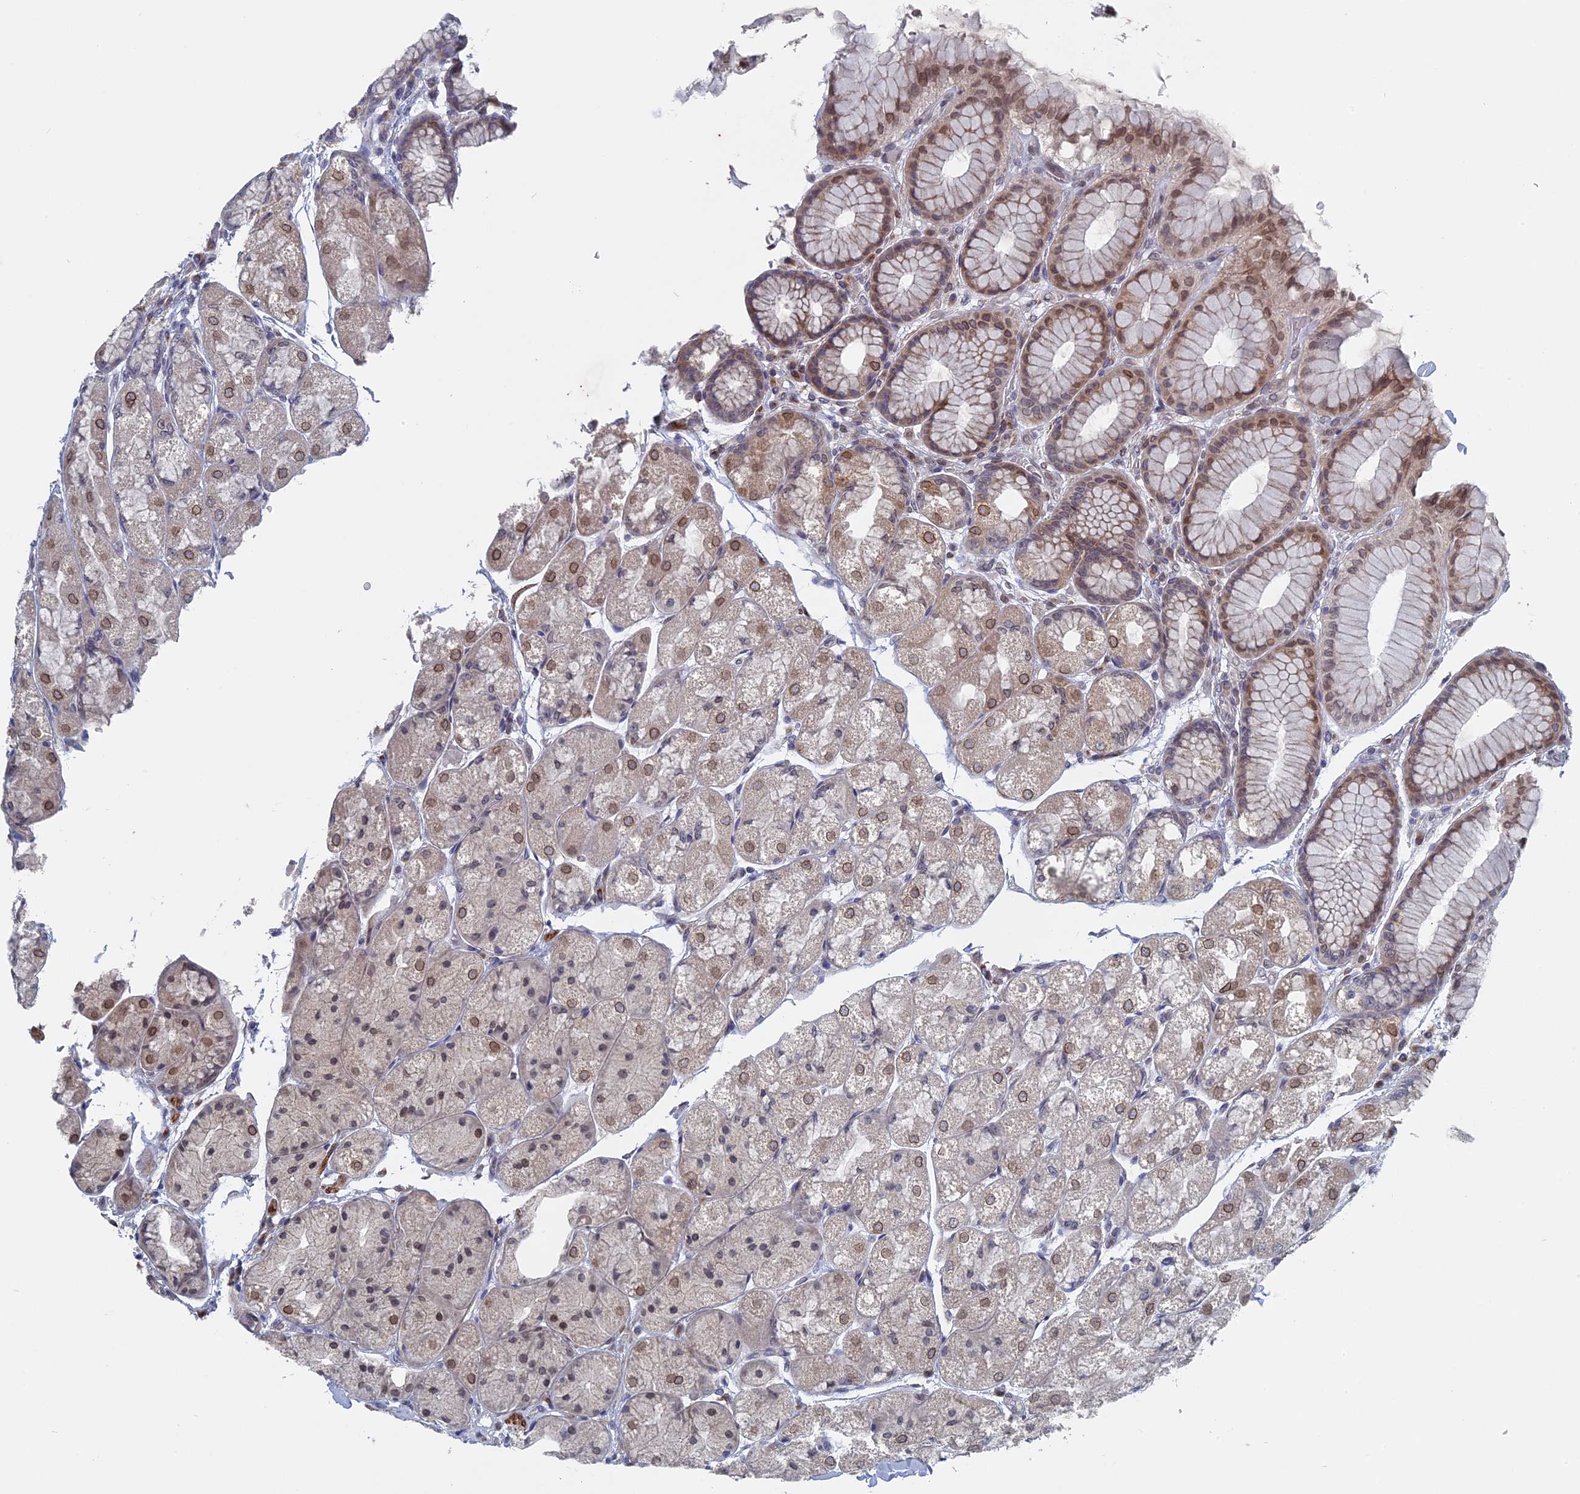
{"staining": {"intensity": "moderate", "quantity": "<25%", "location": "cytoplasmic/membranous"}, "tissue": "stomach", "cell_type": "Glandular cells", "image_type": "normal", "snomed": [{"axis": "morphology", "description": "Normal tissue, NOS"}, {"axis": "topography", "description": "Stomach"}], "caption": "Protein staining demonstrates moderate cytoplasmic/membranous staining in about <25% of glandular cells in unremarkable stomach.", "gene": "MTRF1", "patient": {"sex": "male", "age": 57}}